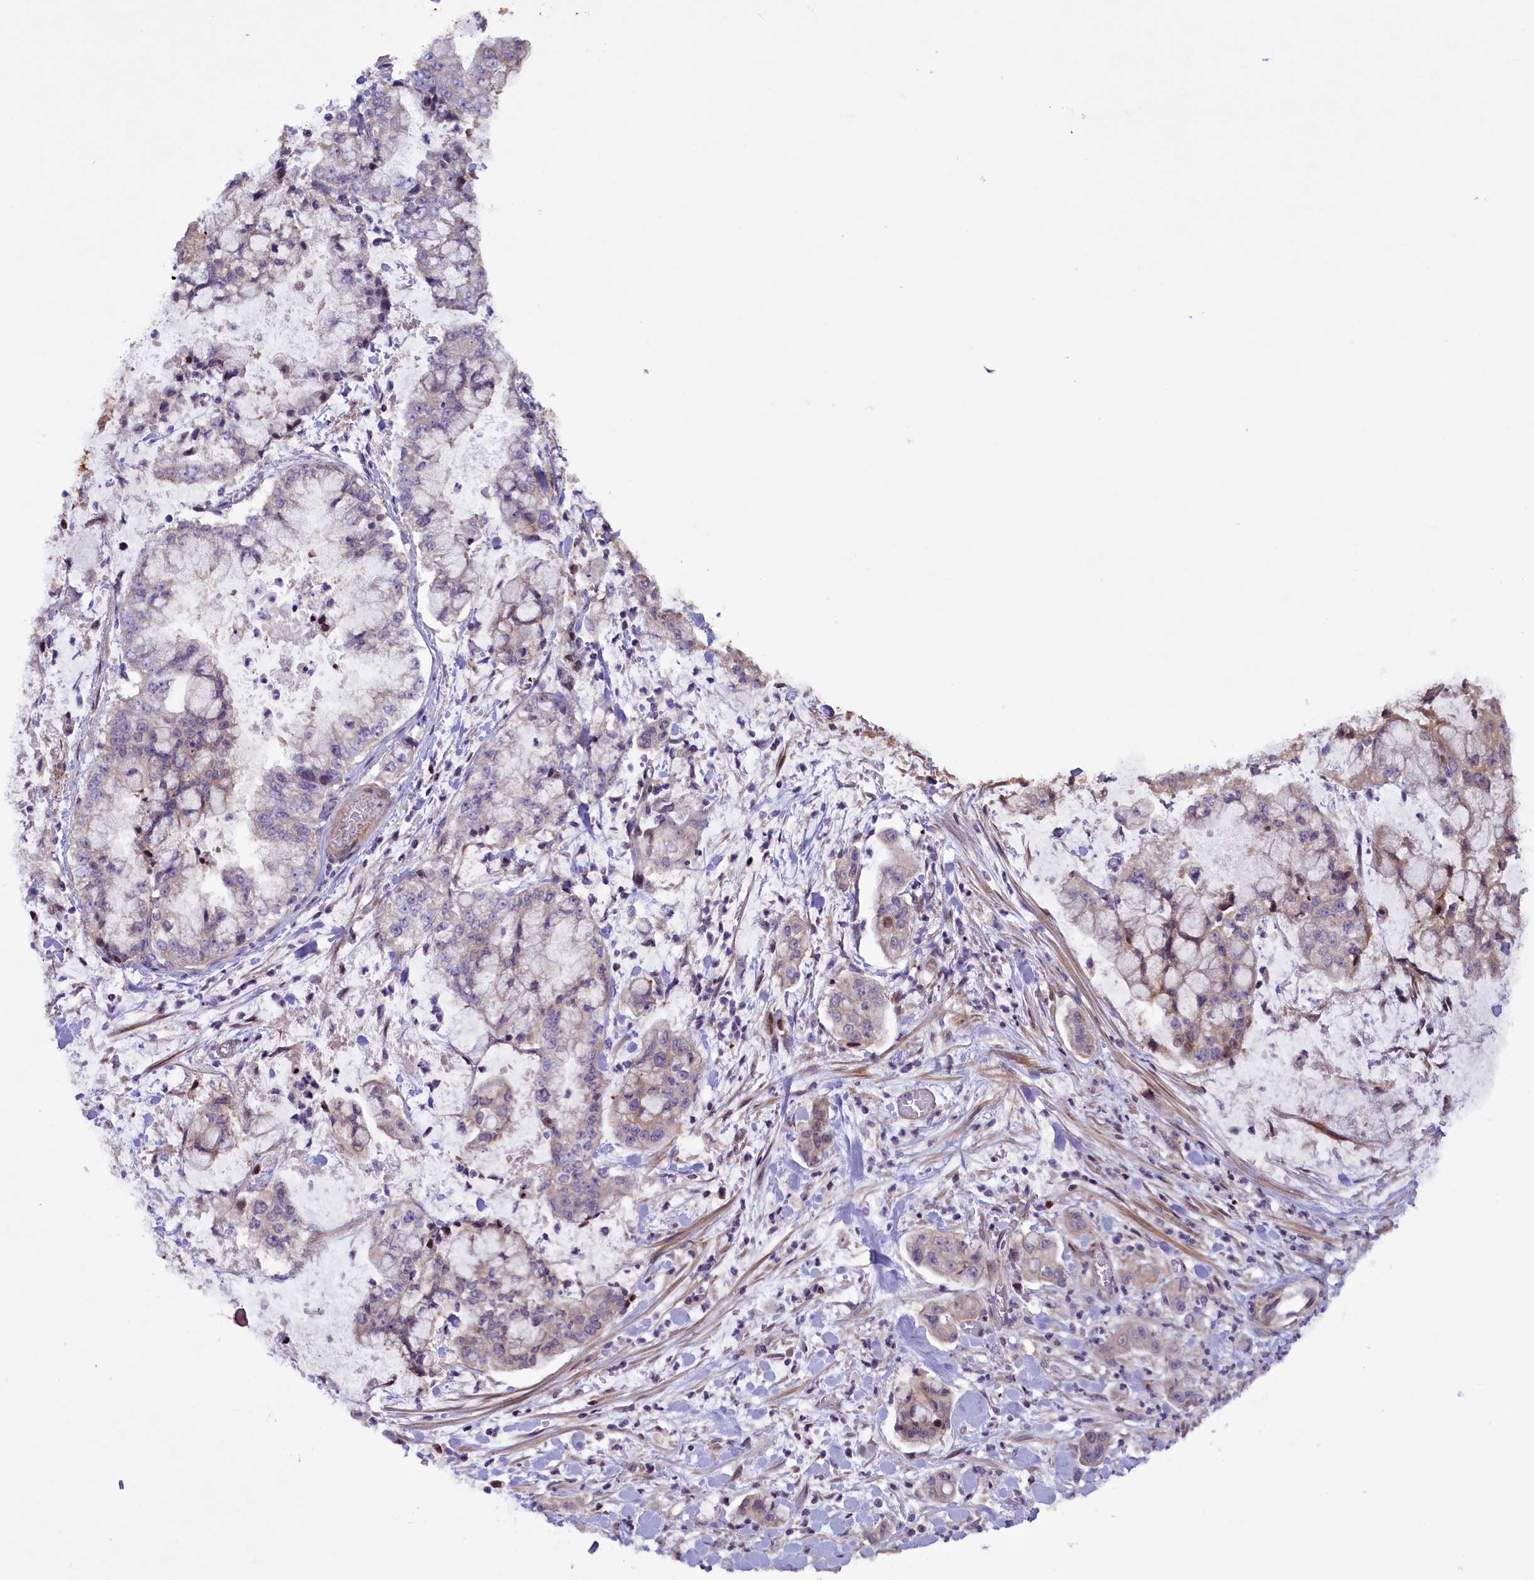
{"staining": {"intensity": "negative", "quantity": "none", "location": "none"}, "tissue": "stomach cancer", "cell_type": "Tumor cells", "image_type": "cancer", "snomed": [{"axis": "morphology", "description": "Adenocarcinoma, NOS"}, {"axis": "topography", "description": "Stomach"}], "caption": "The histopathology image demonstrates no significant staining in tumor cells of stomach cancer (adenocarcinoma).", "gene": "MAN2C1", "patient": {"sex": "male", "age": 76}}